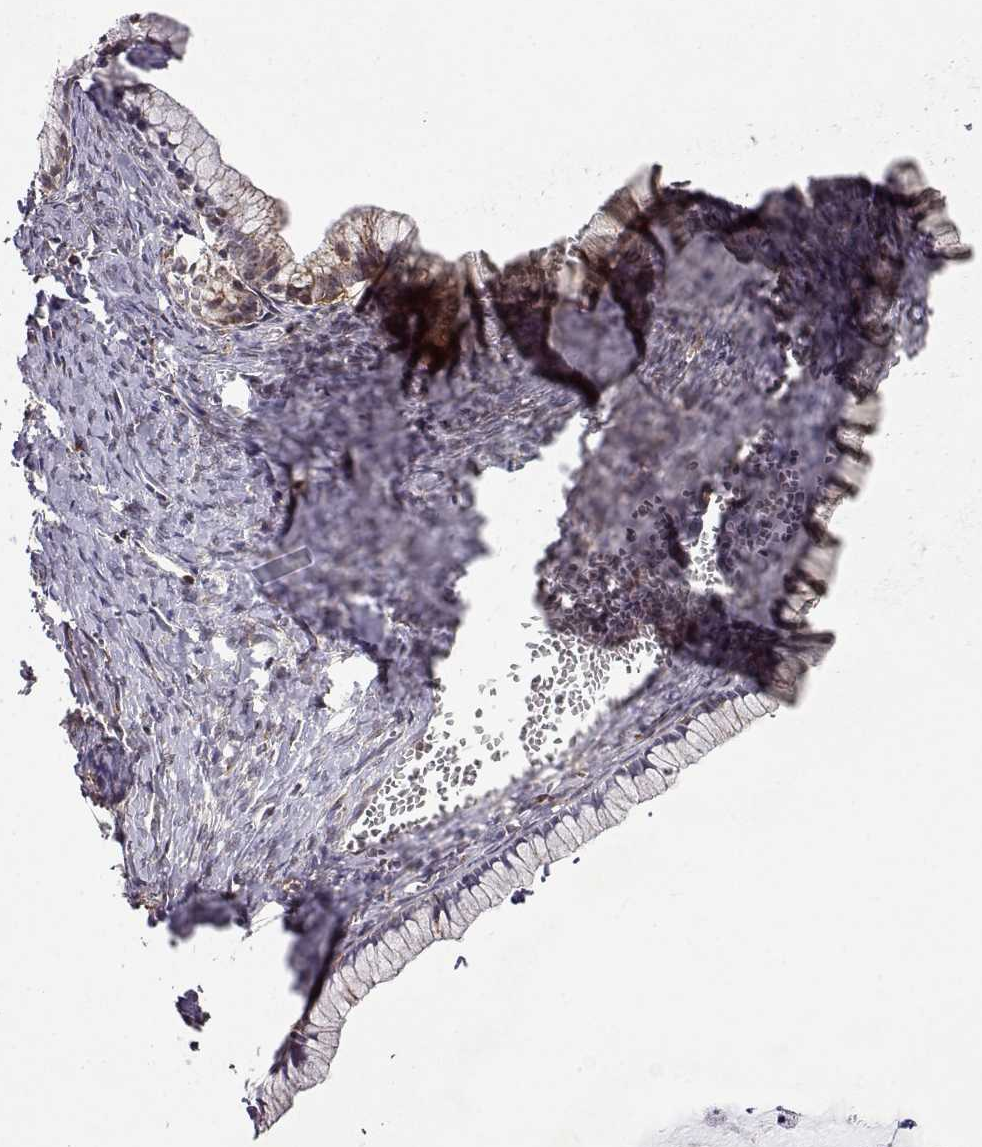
{"staining": {"intensity": "moderate", "quantity": "25%-75%", "location": "cytoplasmic/membranous"}, "tissue": "ovarian cancer", "cell_type": "Tumor cells", "image_type": "cancer", "snomed": [{"axis": "morphology", "description": "Cystadenocarcinoma, mucinous, NOS"}, {"axis": "topography", "description": "Ovary"}], "caption": "DAB immunohistochemical staining of human ovarian mucinous cystadenocarcinoma shows moderate cytoplasmic/membranous protein staining in about 25%-75% of tumor cells.", "gene": "RNF13", "patient": {"sex": "female", "age": 41}}